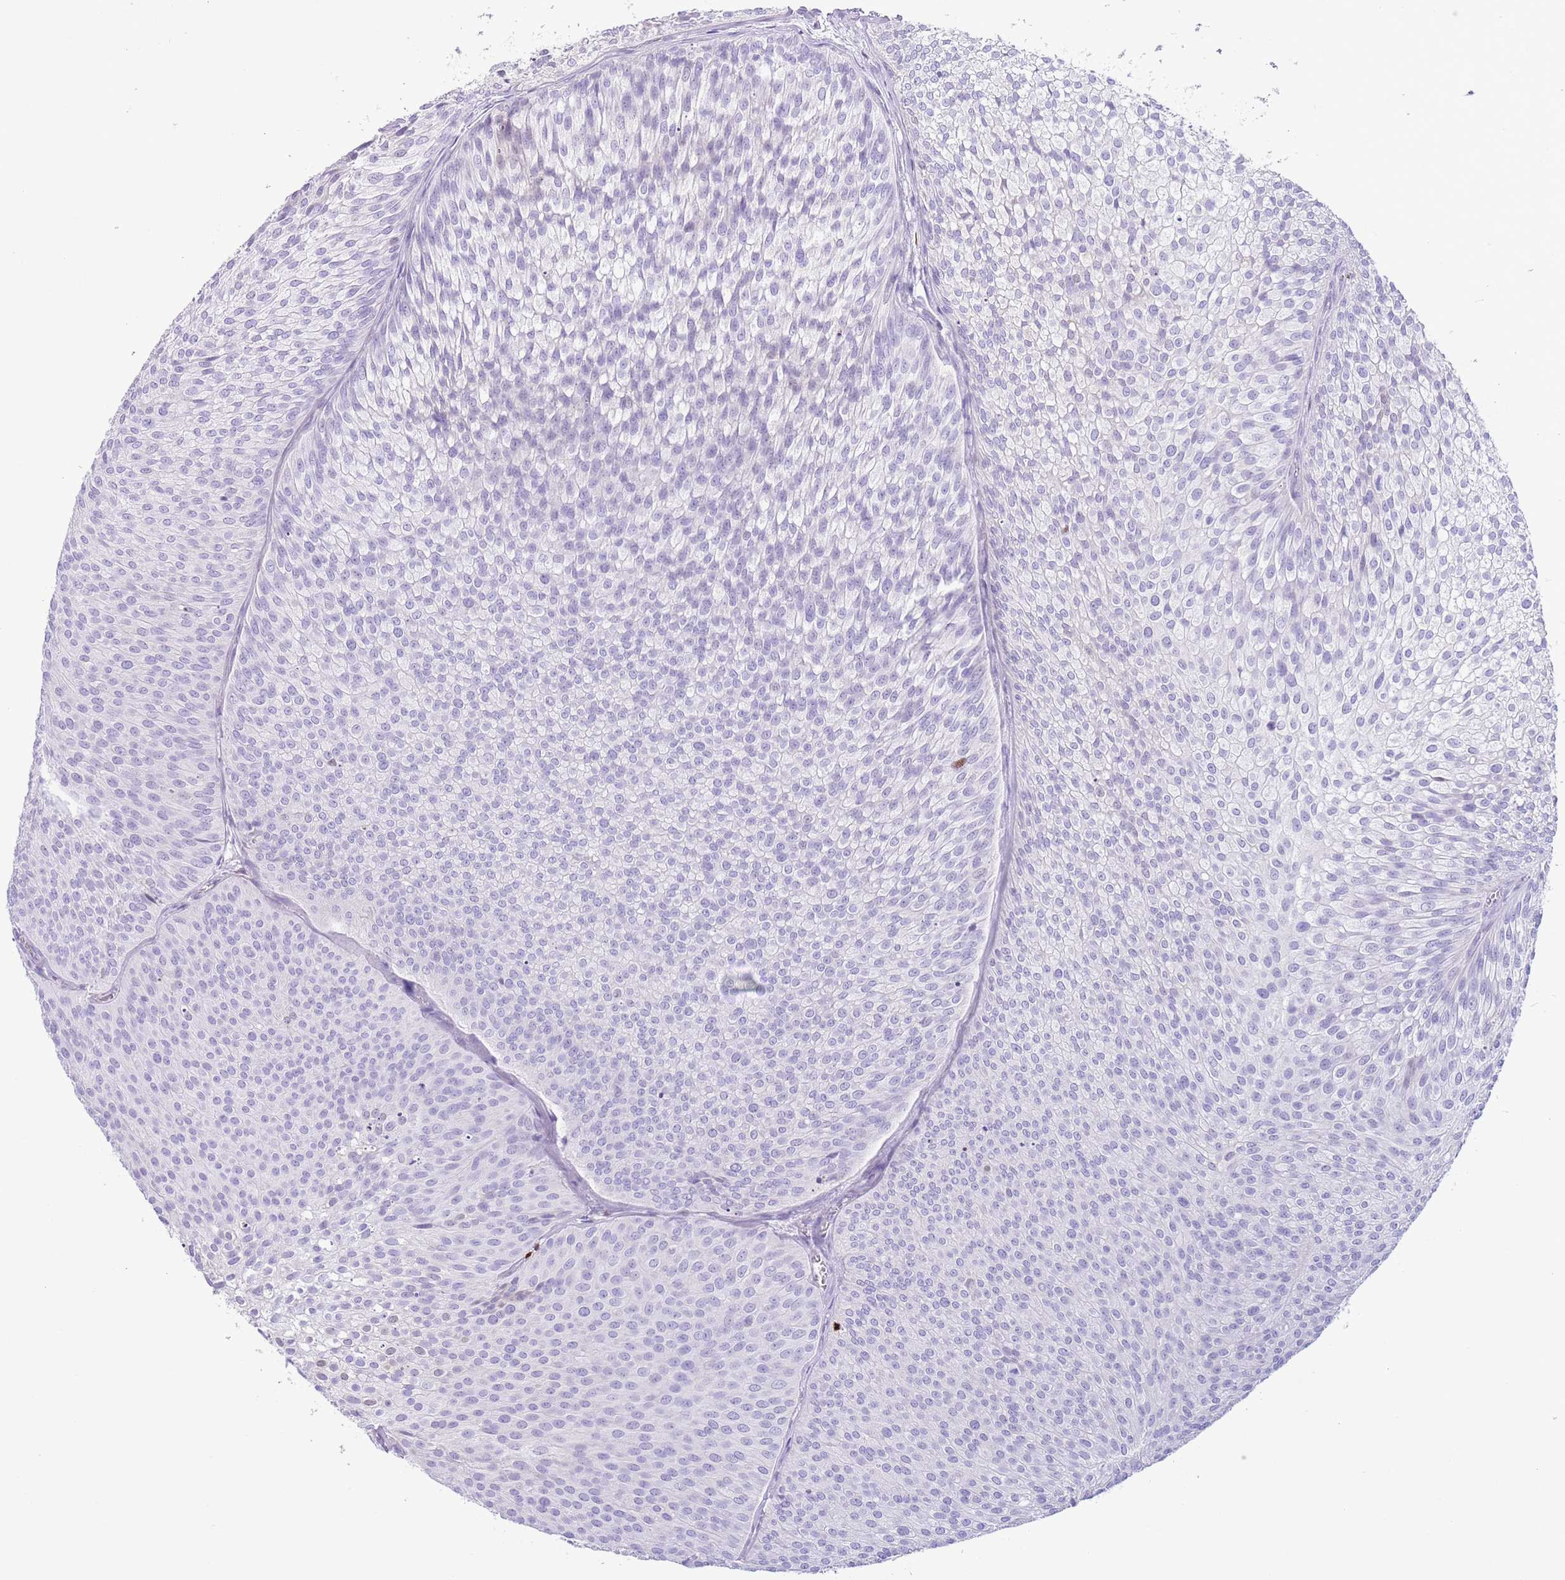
{"staining": {"intensity": "negative", "quantity": "none", "location": "none"}, "tissue": "urothelial cancer", "cell_type": "Tumor cells", "image_type": "cancer", "snomed": [{"axis": "morphology", "description": "Urothelial carcinoma, Low grade"}, {"axis": "topography", "description": "Urinary bladder"}], "caption": "Protein analysis of urothelial carcinoma (low-grade) reveals no significant expression in tumor cells.", "gene": "SLC7A14", "patient": {"sex": "male", "age": 91}}